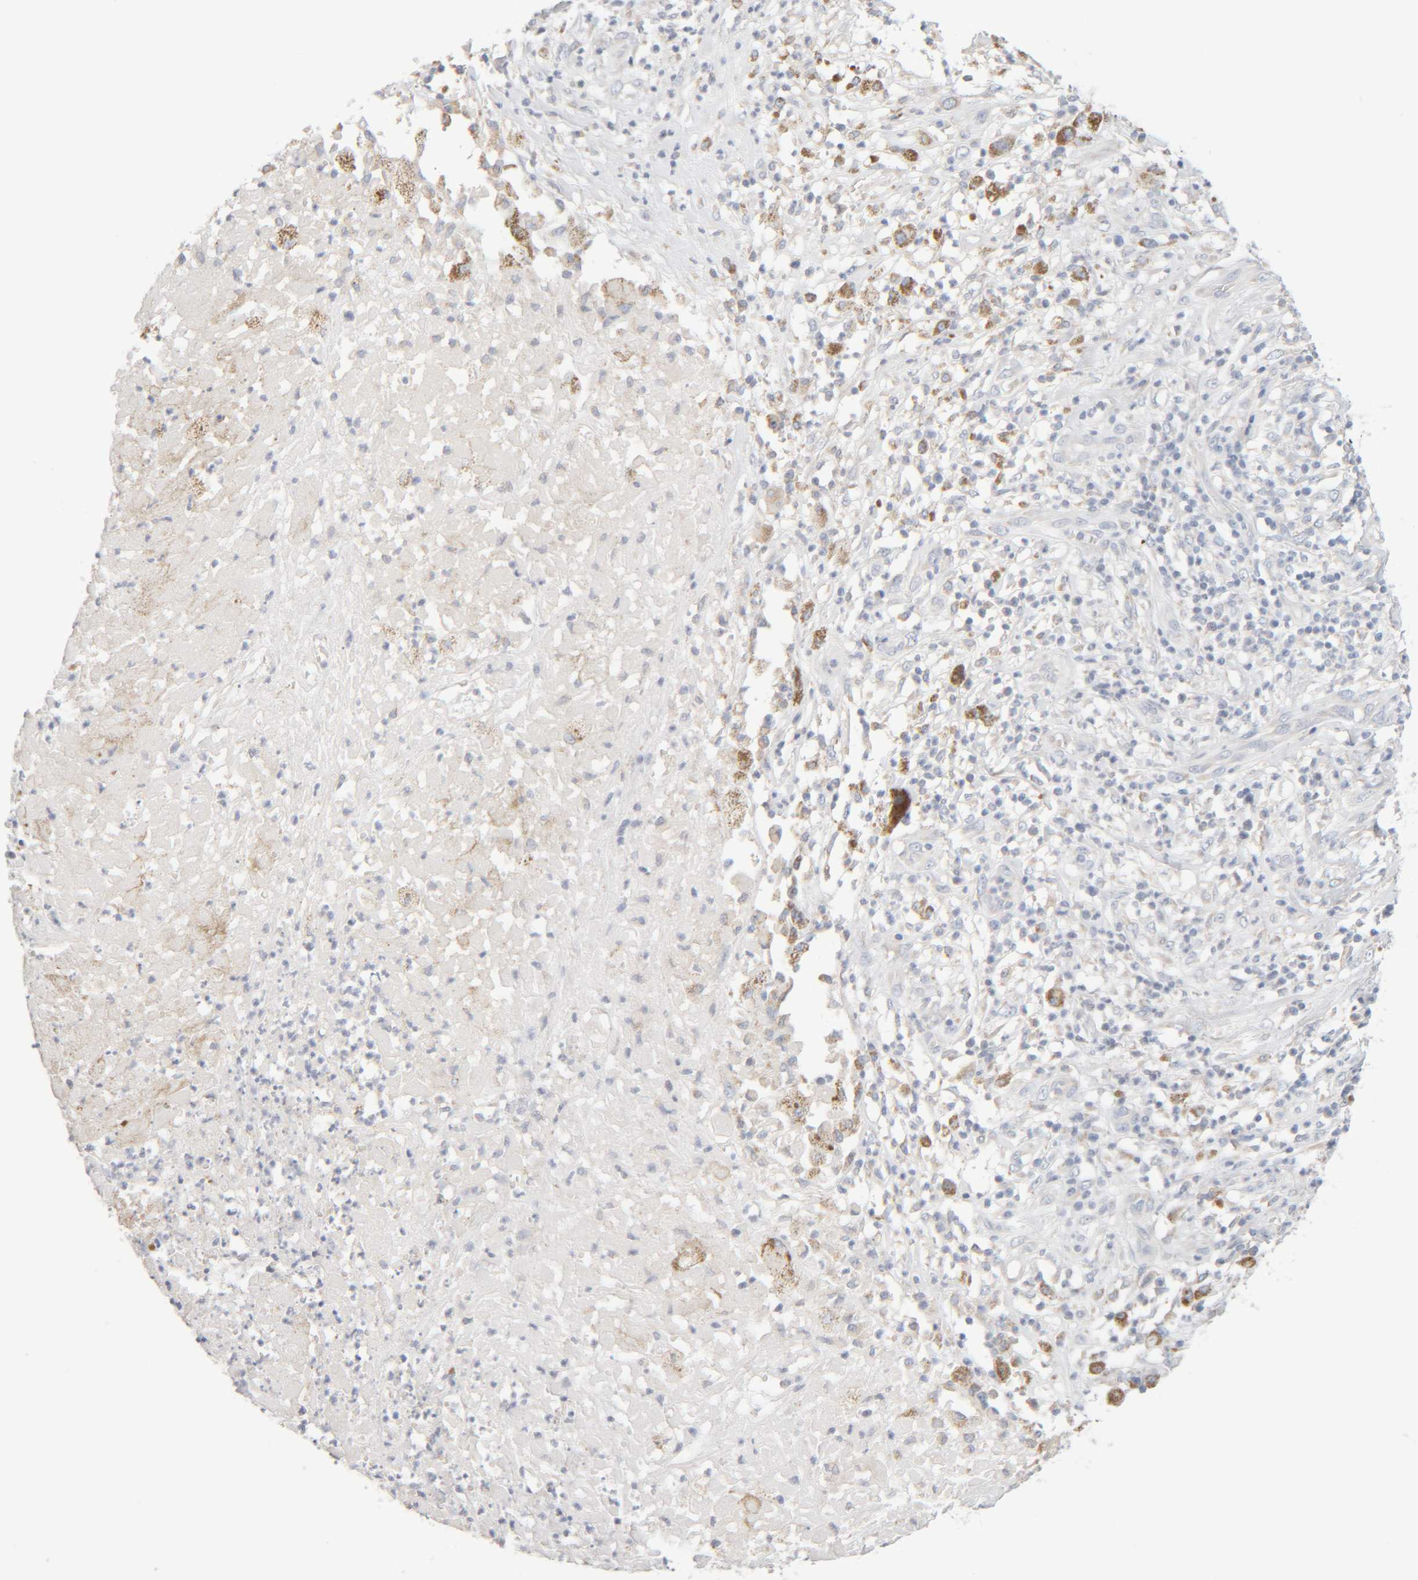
{"staining": {"intensity": "negative", "quantity": "none", "location": "none"}, "tissue": "melanoma", "cell_type": "Tumor cells", "image_type": "cancer", "snomed": [{"axis": "morphology", "description": "Necrosis, NOS"}, {"axis": "morphology", "description": "Malignant melanoma, NOS"}, {"axis": "topography", "description": "Skin"}], "caption": "IHC histopathology image of neoplastic tissue: malignant melanoma stained with DAB (3,3'-diaminobenzidine) displays no significant protein expression in tumor cells.", "gene": "RIDA", "patient": {"sex": "female", "age": 87}}